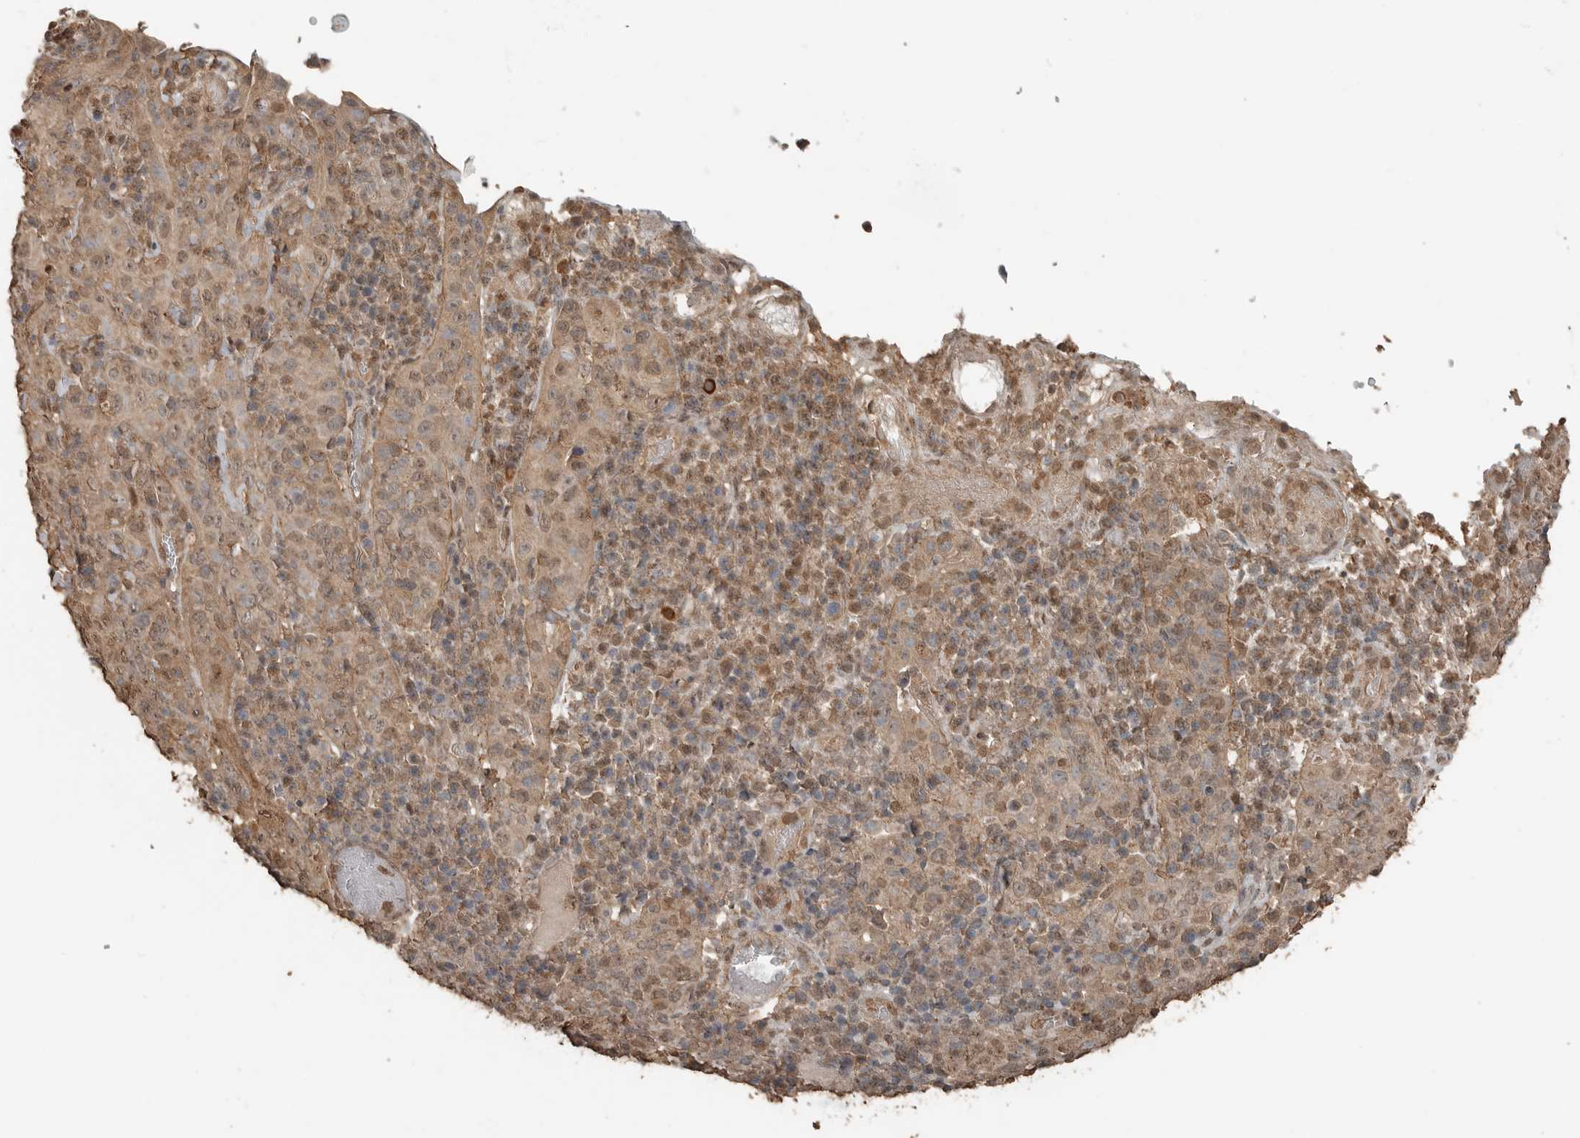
{"staining": {"intensity": "weak", "quantity": ">75%", "location": "cytoplasmic/membranous"}, "tissue": "cervical cancer", "cell_type": "Tumor cells", "image_type": "cancer", "snomed": [{"axis": "morphology", "description": "Squamous cell carcinoma, NOS"}, {"axis": "topography", "description": "Cervix"}], "caption": "Protein staining of cervical cancer (squamous cell carcinoma) tissue exhibits weak cytoplasmic/membranous staining in about >75% of tumor cells.", "gene": "BLZF1", "patient": {"sex": "female", "age": 46}}